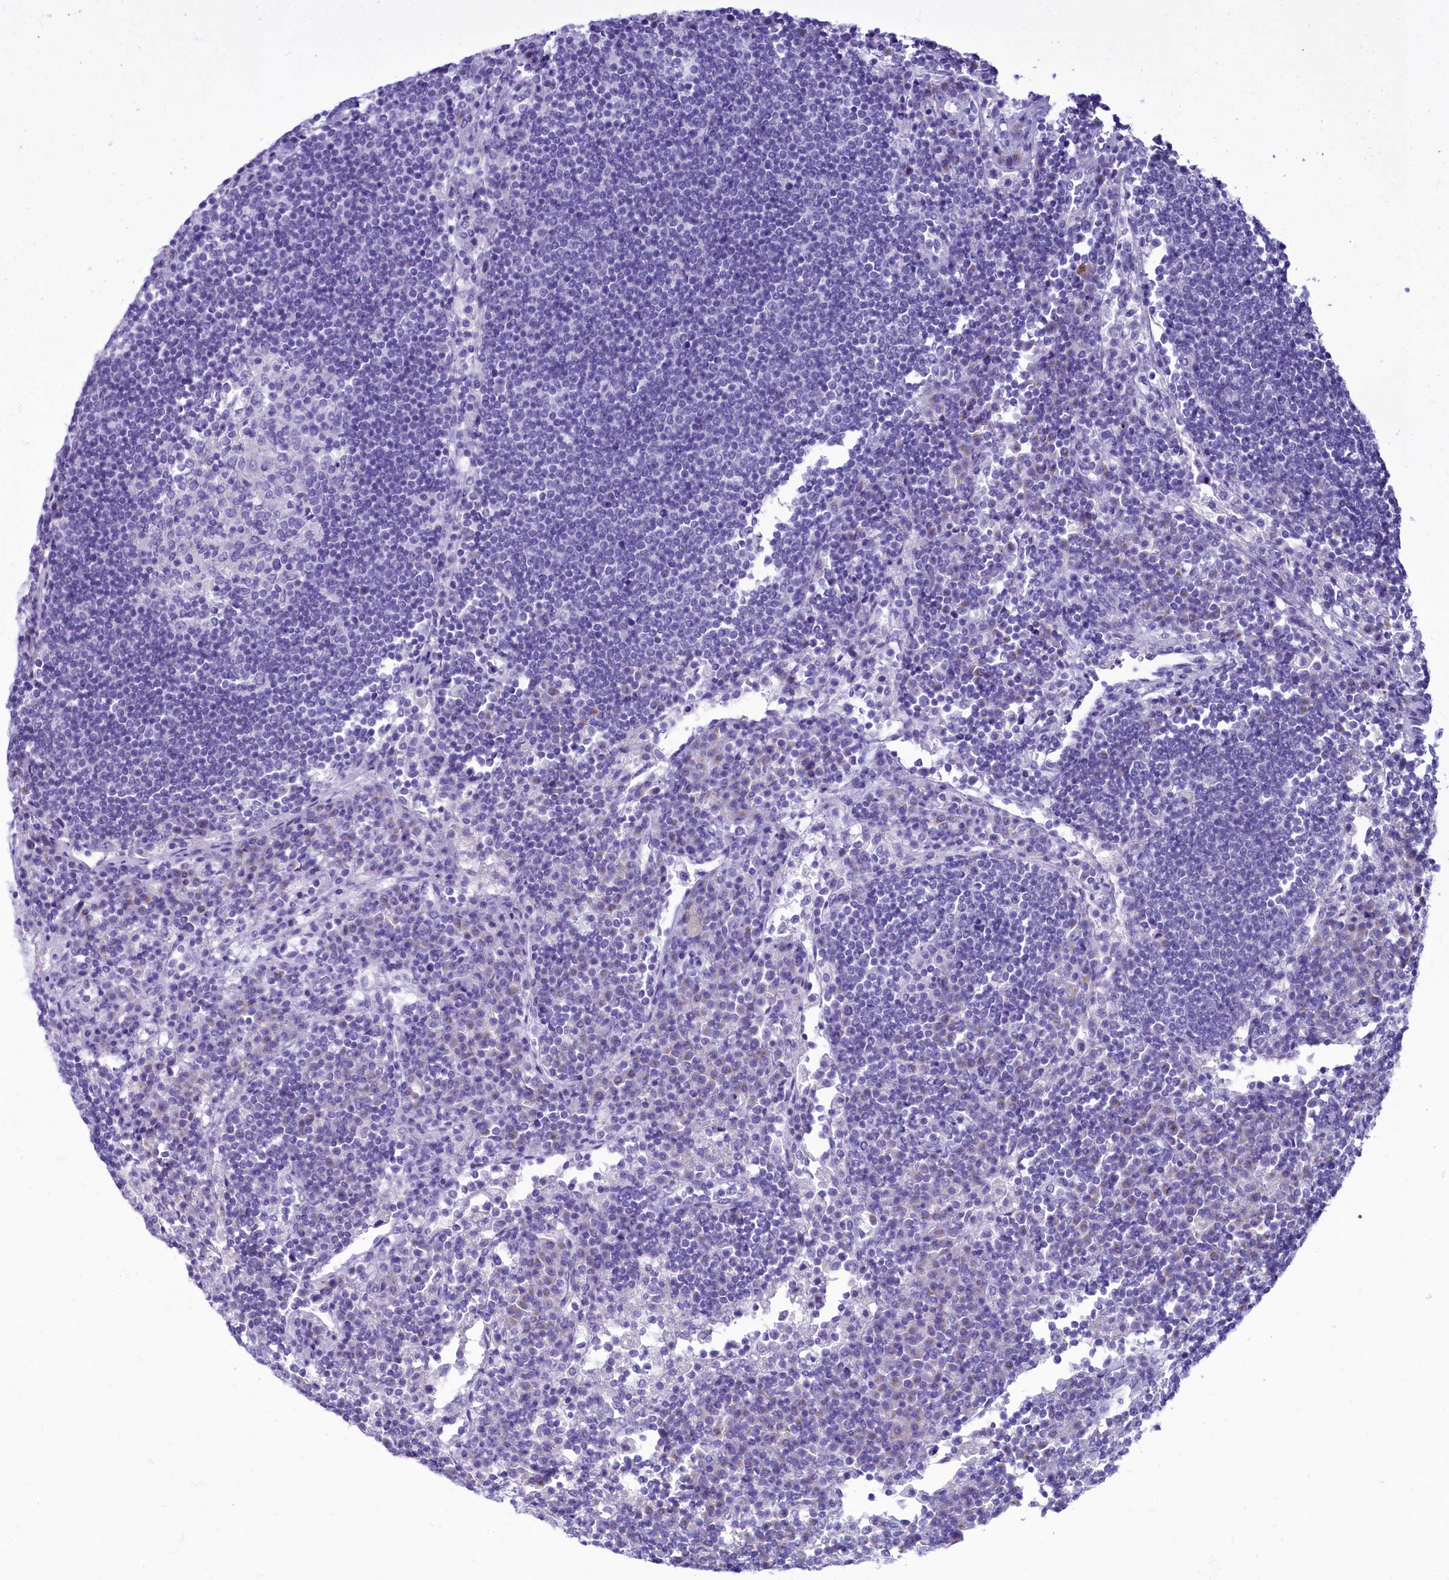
{"staining": {"intensity": "negative", "quantity": "none", "location": "none"}, "tissue": "lymph node", "cell_type": "Germinal center cells", "image_type": "normal", "snomed": [{"axis": "morphology", "description": "Normal tissue, NOS"}, {"axis": "topography", "description": "Lymph node"}], "caption": "DAB immunohistochemical staining of unremarkable lymph node exhibits no significant expression in germinal center cells.", "gene": "SKA3", "patient": {"sex": "female", "age": 53}}